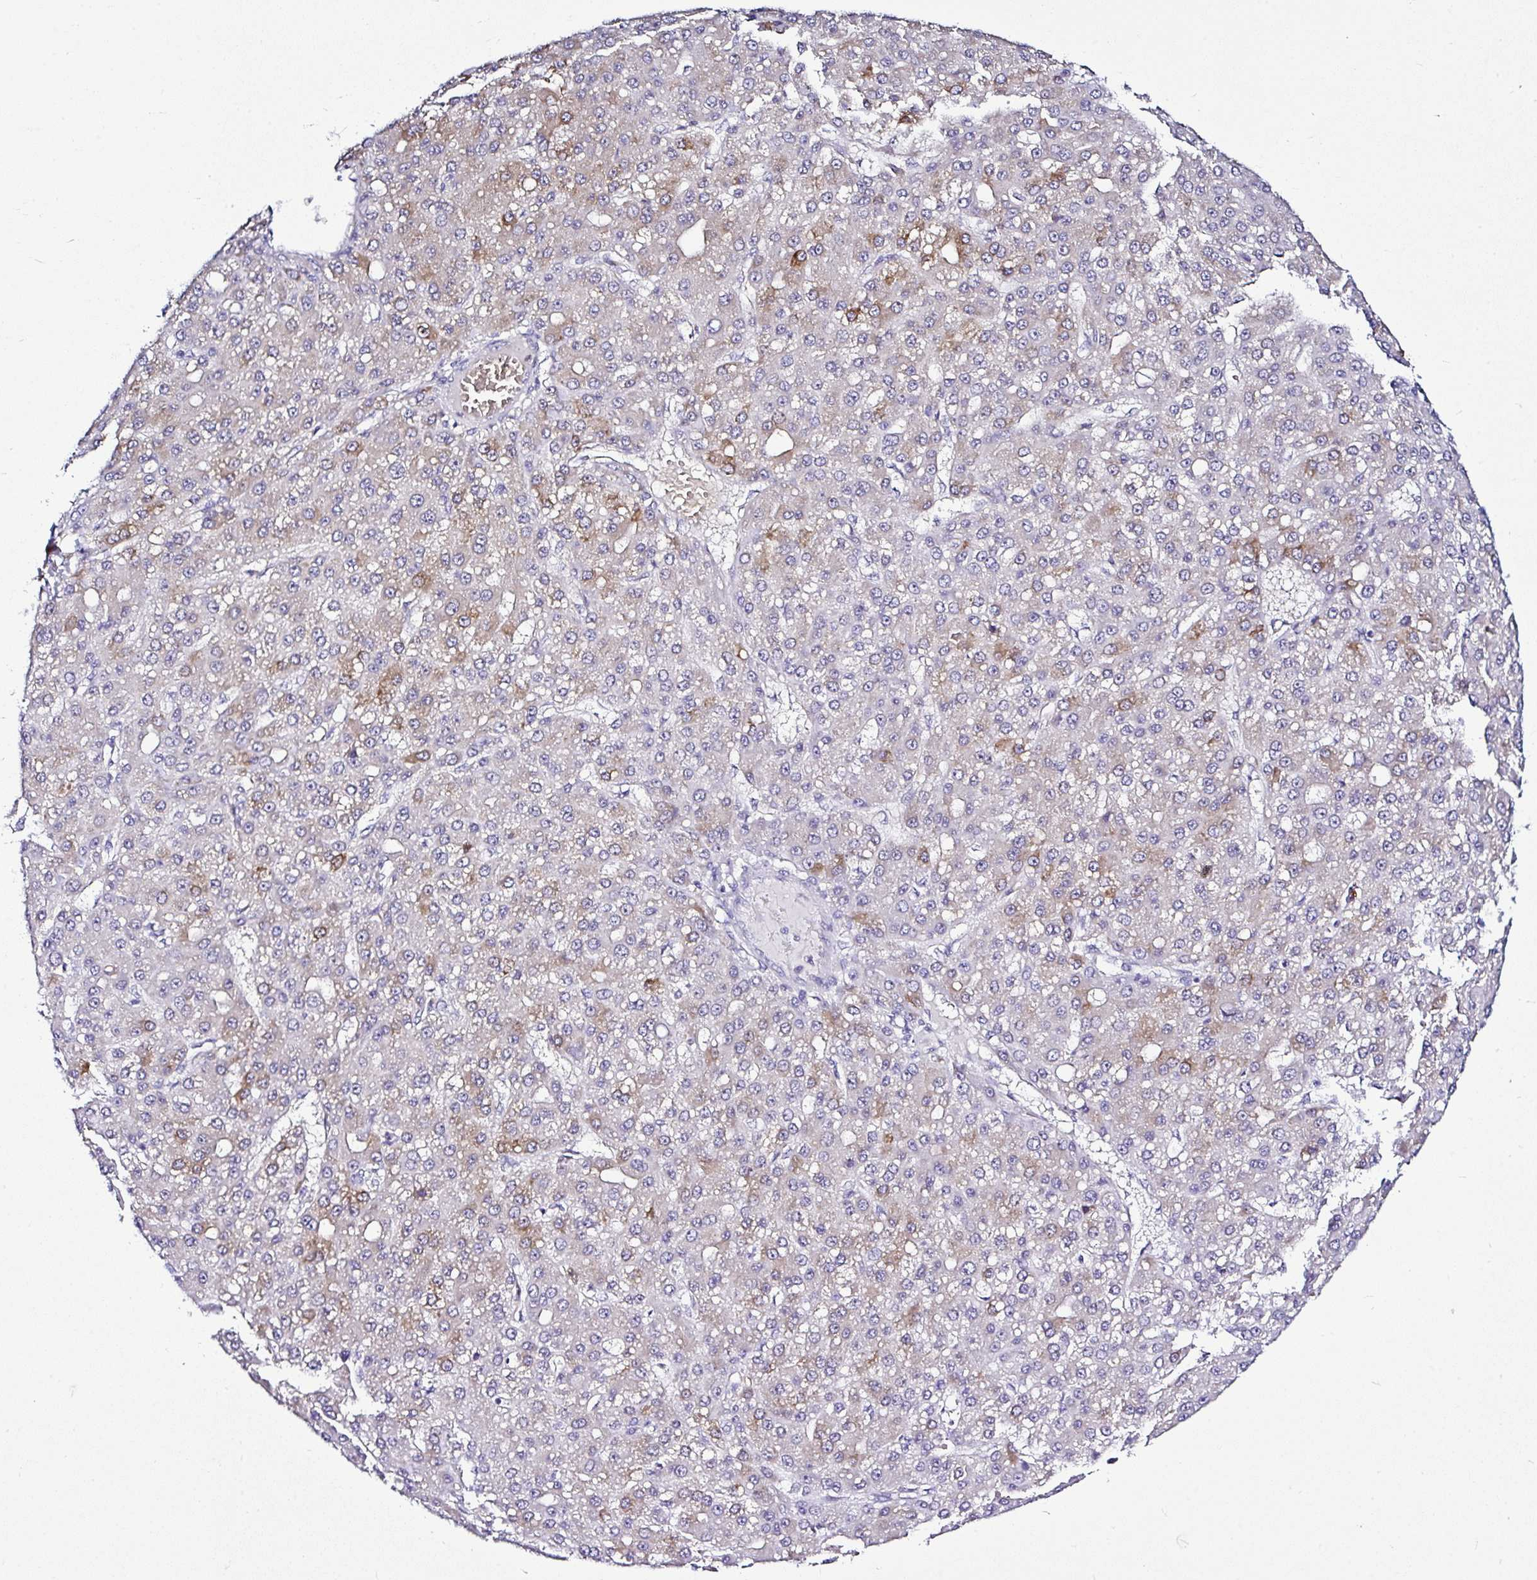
{"staining": {"intensity": "moderate", "quantity": "<25%", "location": "cytoplasmic/membranous"}, "tissue": "liver cancer", "cell_type": "Tumor cells", "image_type": "cancer", "snomed": [{"axis": "morphology", "description": "Carcinoma, Hepatocellular, NOS"}, {"axis": "topography", "description": "Liver"}], "caption": "Moderate cytoplasmic/membranous expression is appreciated in approximately <25% of tumor cells in hepatocellular carcinoma (liver).", "gene": "DEPDC5", "patient": {"sex": "male", "age": 67}}